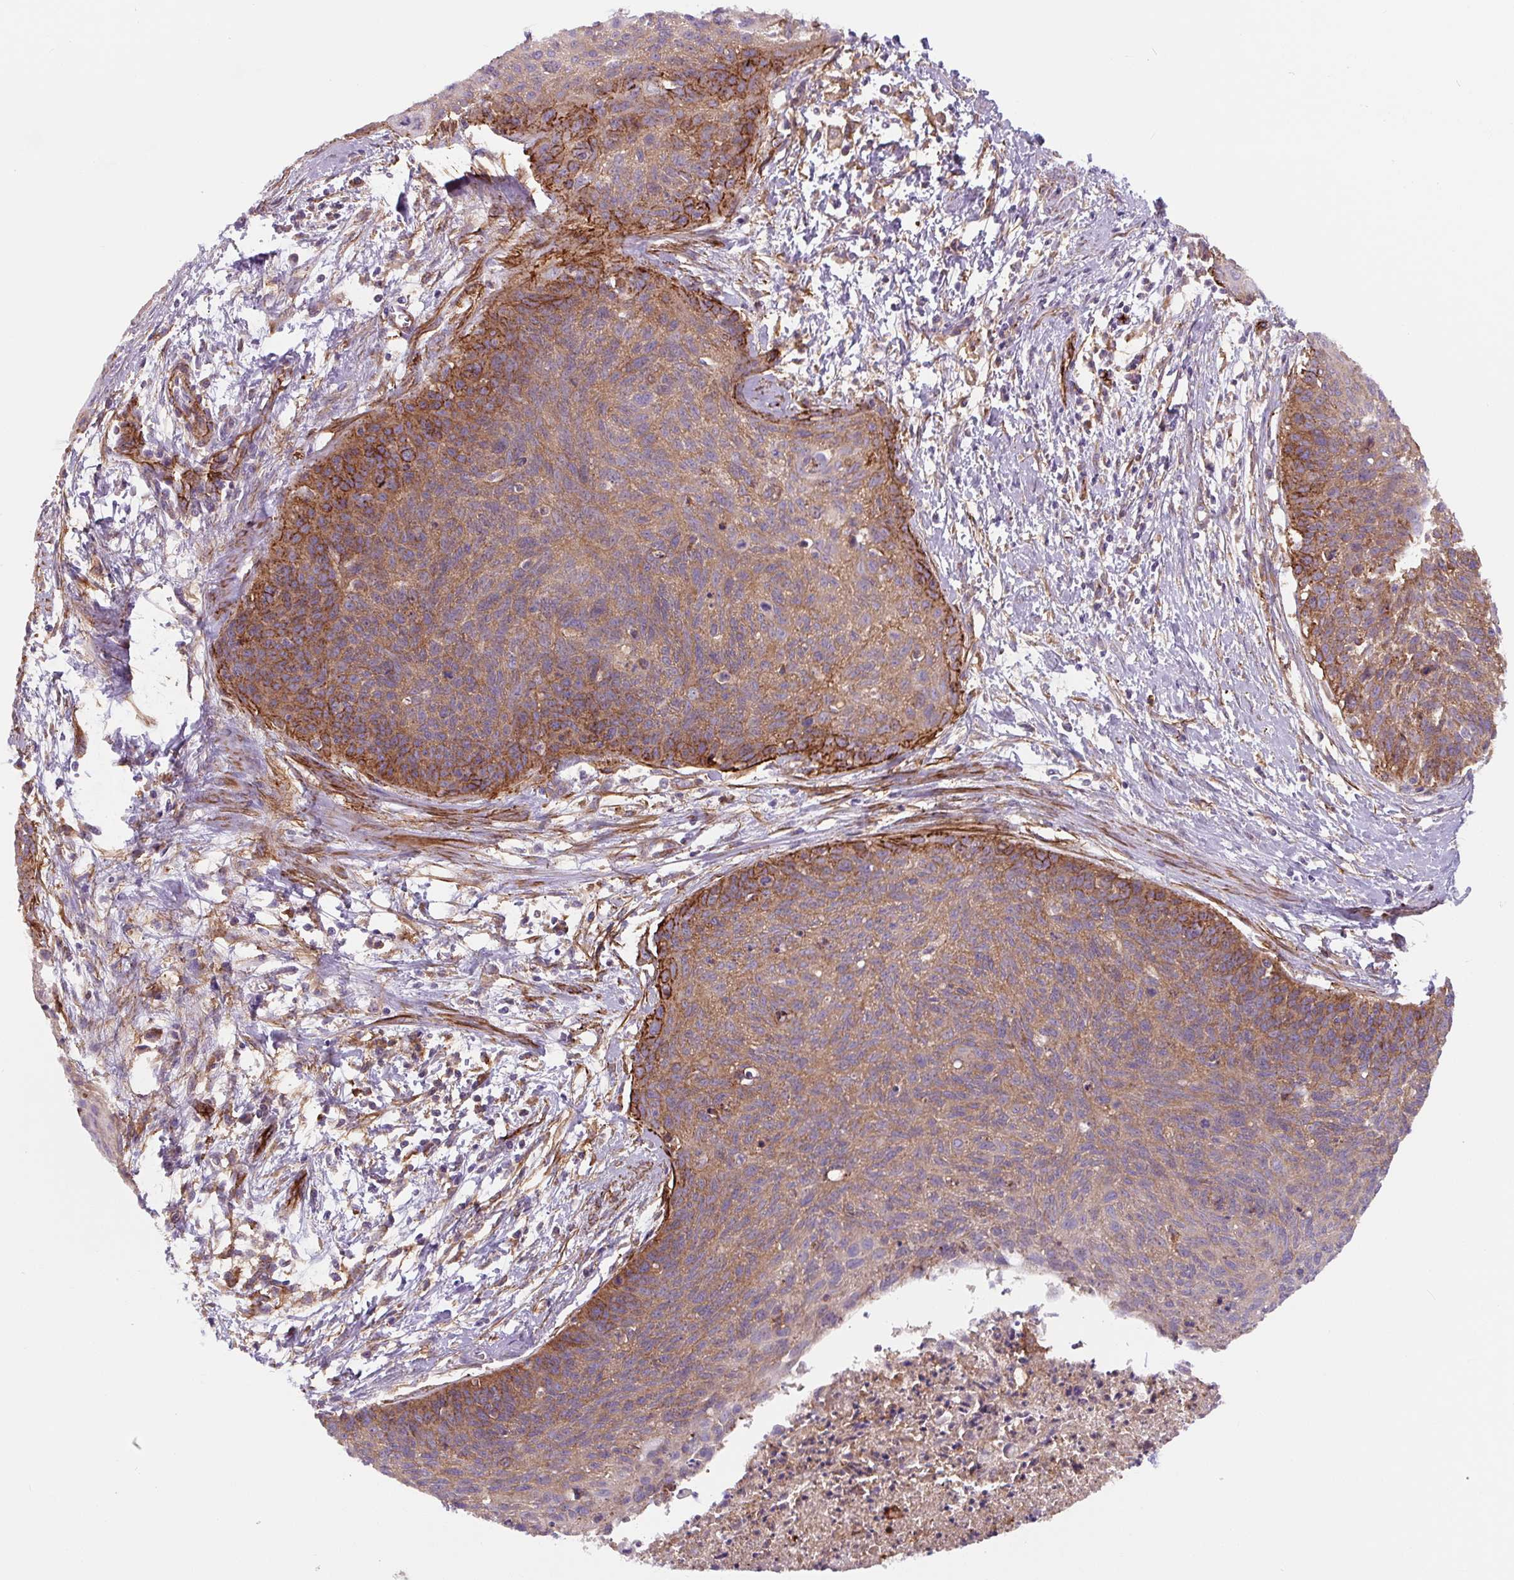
{"staining": {"intensity": "moderate", "quantity": ">75%", "location": "cytoplasmic/membranous"}, "tissue": "cervical cancer", "cell_type": "Tumor cells", "image_type": "cancer", "snomed": [{"axis": "morphology", "description": "Squamous cell carcinoma, NOS"}, {"axis": "topography", "description": "Cervix"}], "caption": "A micrograph showing moderate cytoplasmic/membranous staining in about >75% of tumor cells in cervical cancer (squamous cell carcinoma), as visualized by brown immunohistochemical staining.", "gene": "DHFR2", "patient": {"sex": "female", "age": 55}}